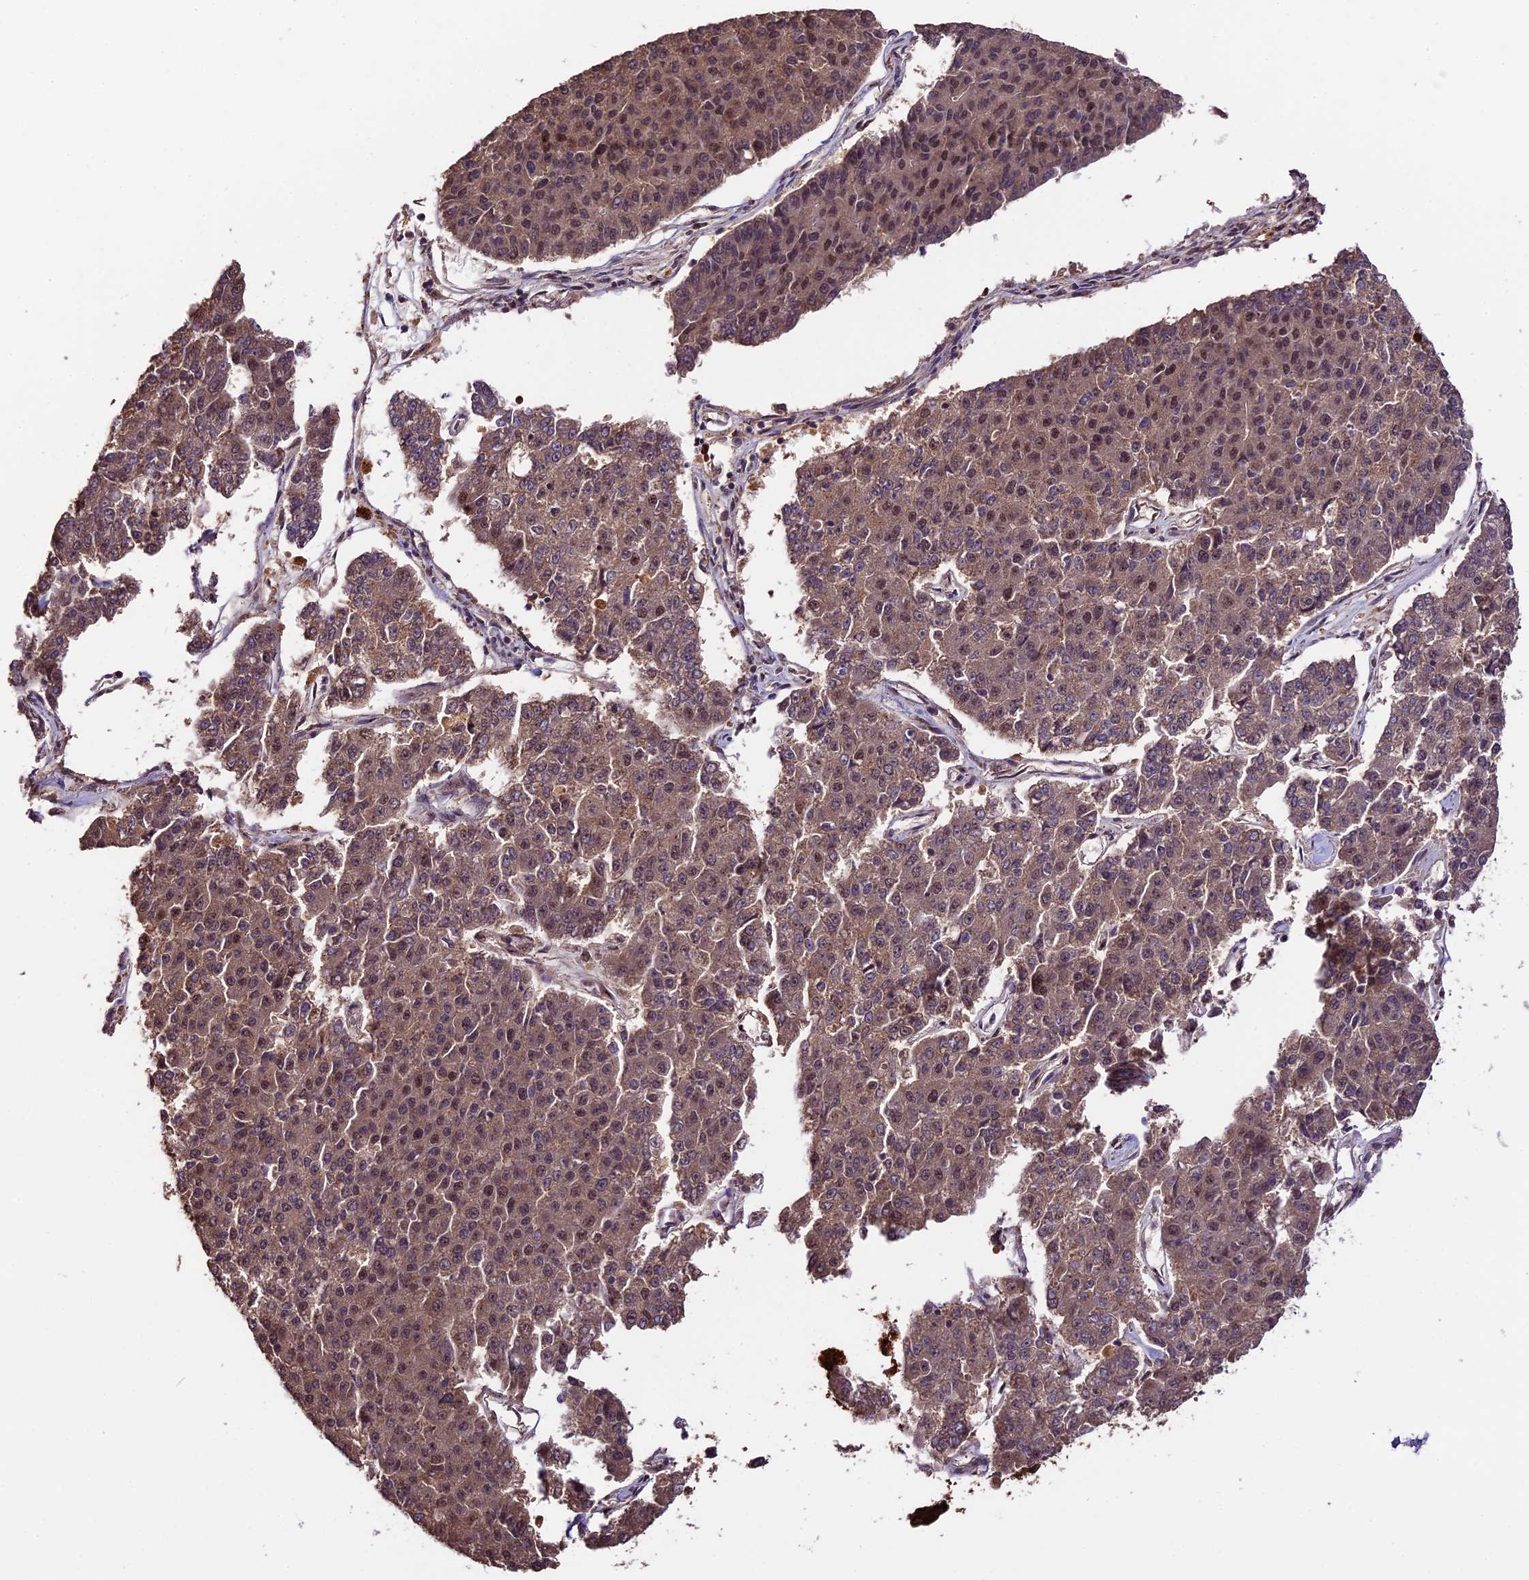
{"staining": {"intensity": "moderate", "quantity": ">75%", "location": "cytoplasmic/membranous,nuclear"}, "tissue": "pancreatic cancer", "cell_type": "Tumor cells", "image_type": "cancer", "snomed": [{"axis": "morphology", "description": "Adenocarcinoma, NOS"}, {"axis": "topography", "description": "Pancreas"}], "caption": "A brown stain labels moderate cytoplasmic/membranous and nuclear expression of a protein in pancreatic cancer tumor cells.", "gene": "TRMT1", "patient": {"sex": "male", "age": 50}}